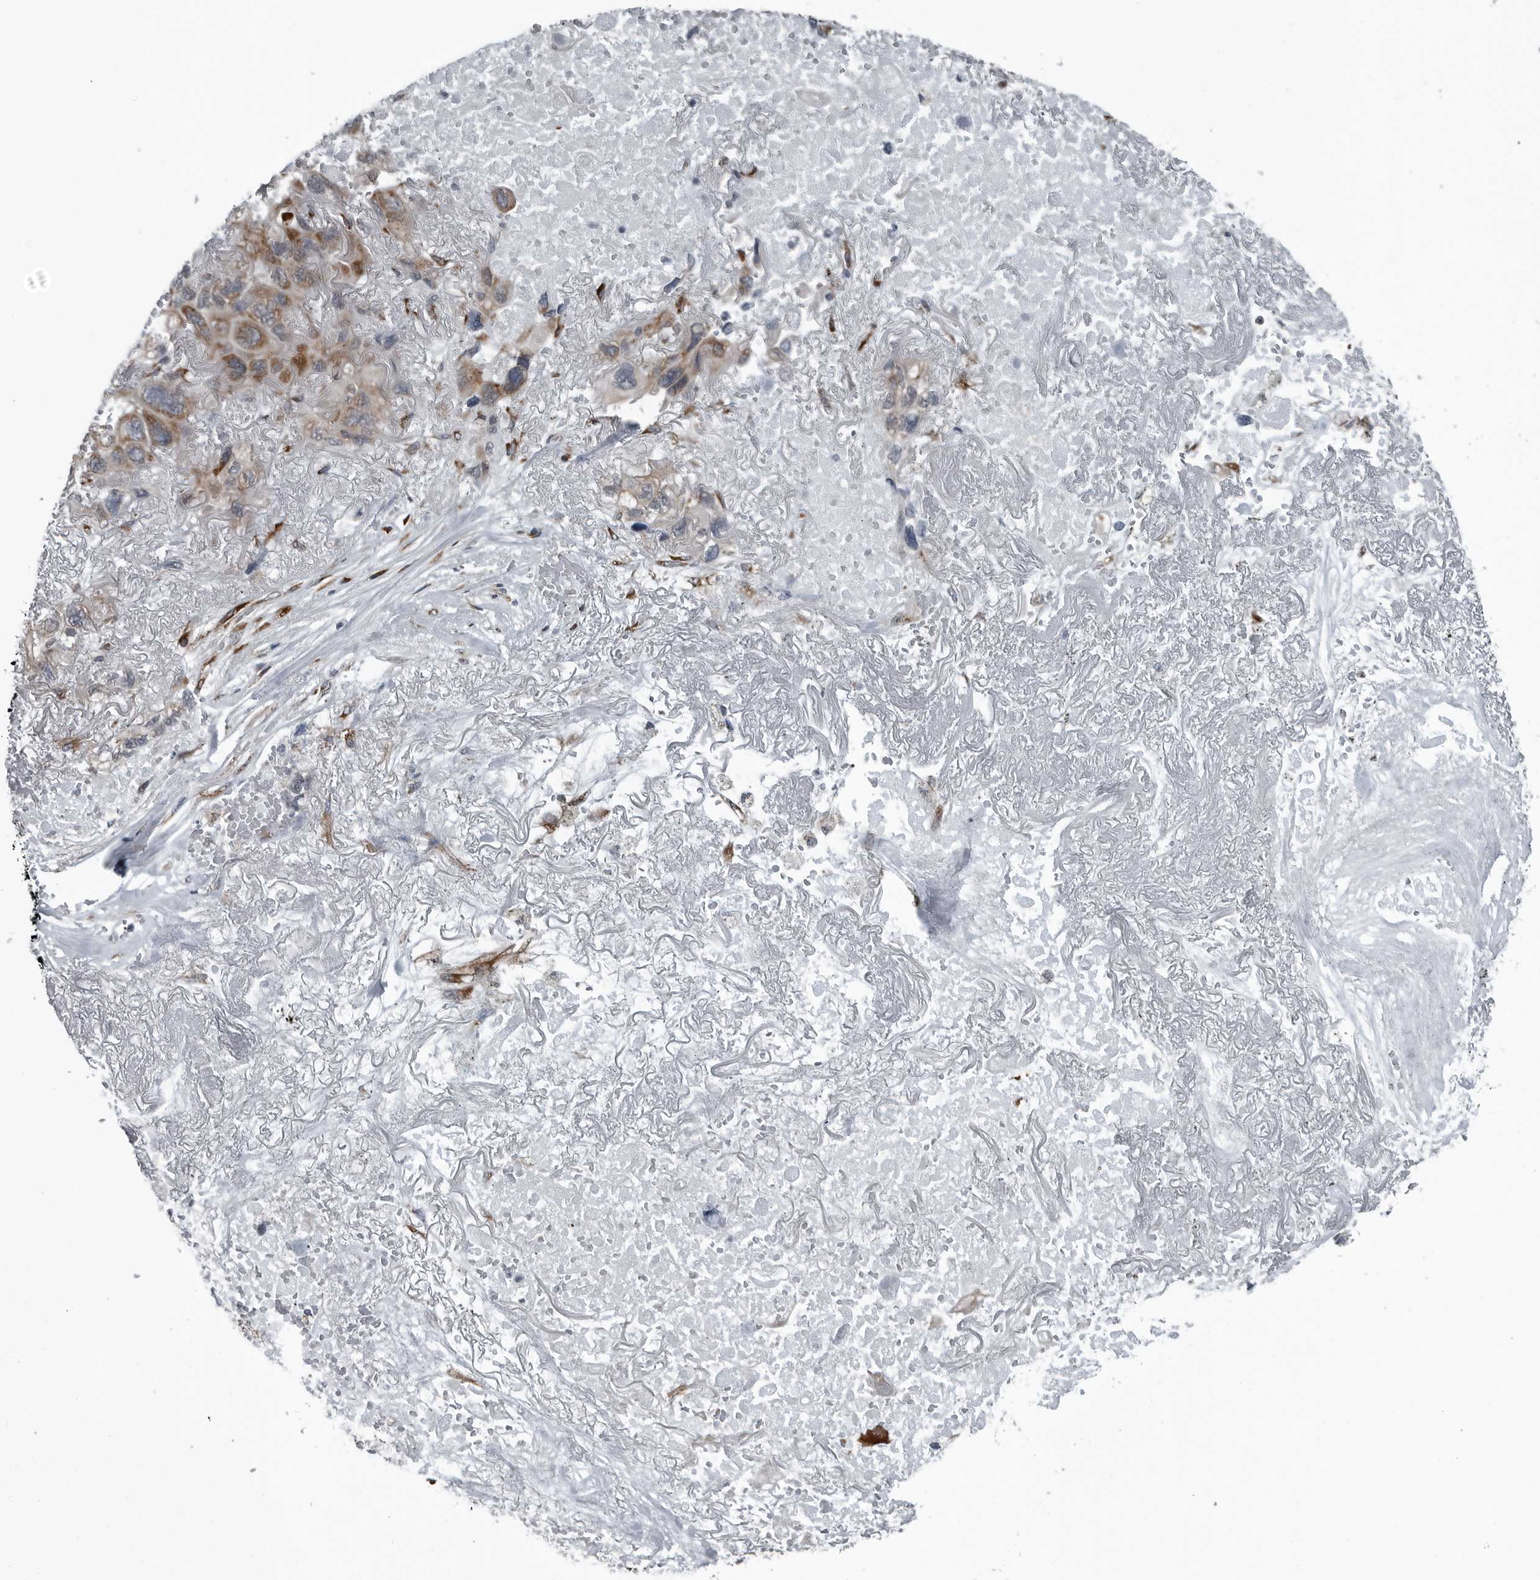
{"staining": {"intensity": "moderate", "quantity": ">75%", "location": "cytoplasmic/membranous"}, "tissue": "lung cancer", "cell_type": "Tumor cells", "image_type": "cancer", "snomed": [{"axis": "morphology", "description": "Squamous cell carcinoma, NOS"}, {"axis": "topography", "description": "Lung"}], "caption": "About >75% of tumor cells in human lung cancer (squamous cell carcinoma) display moderate cytoplasmic/membranous protein expression as visualized by brown immunohistochemical staining.", "gene": "CEP85", "patient": {"sex": "female", "age": 73}}